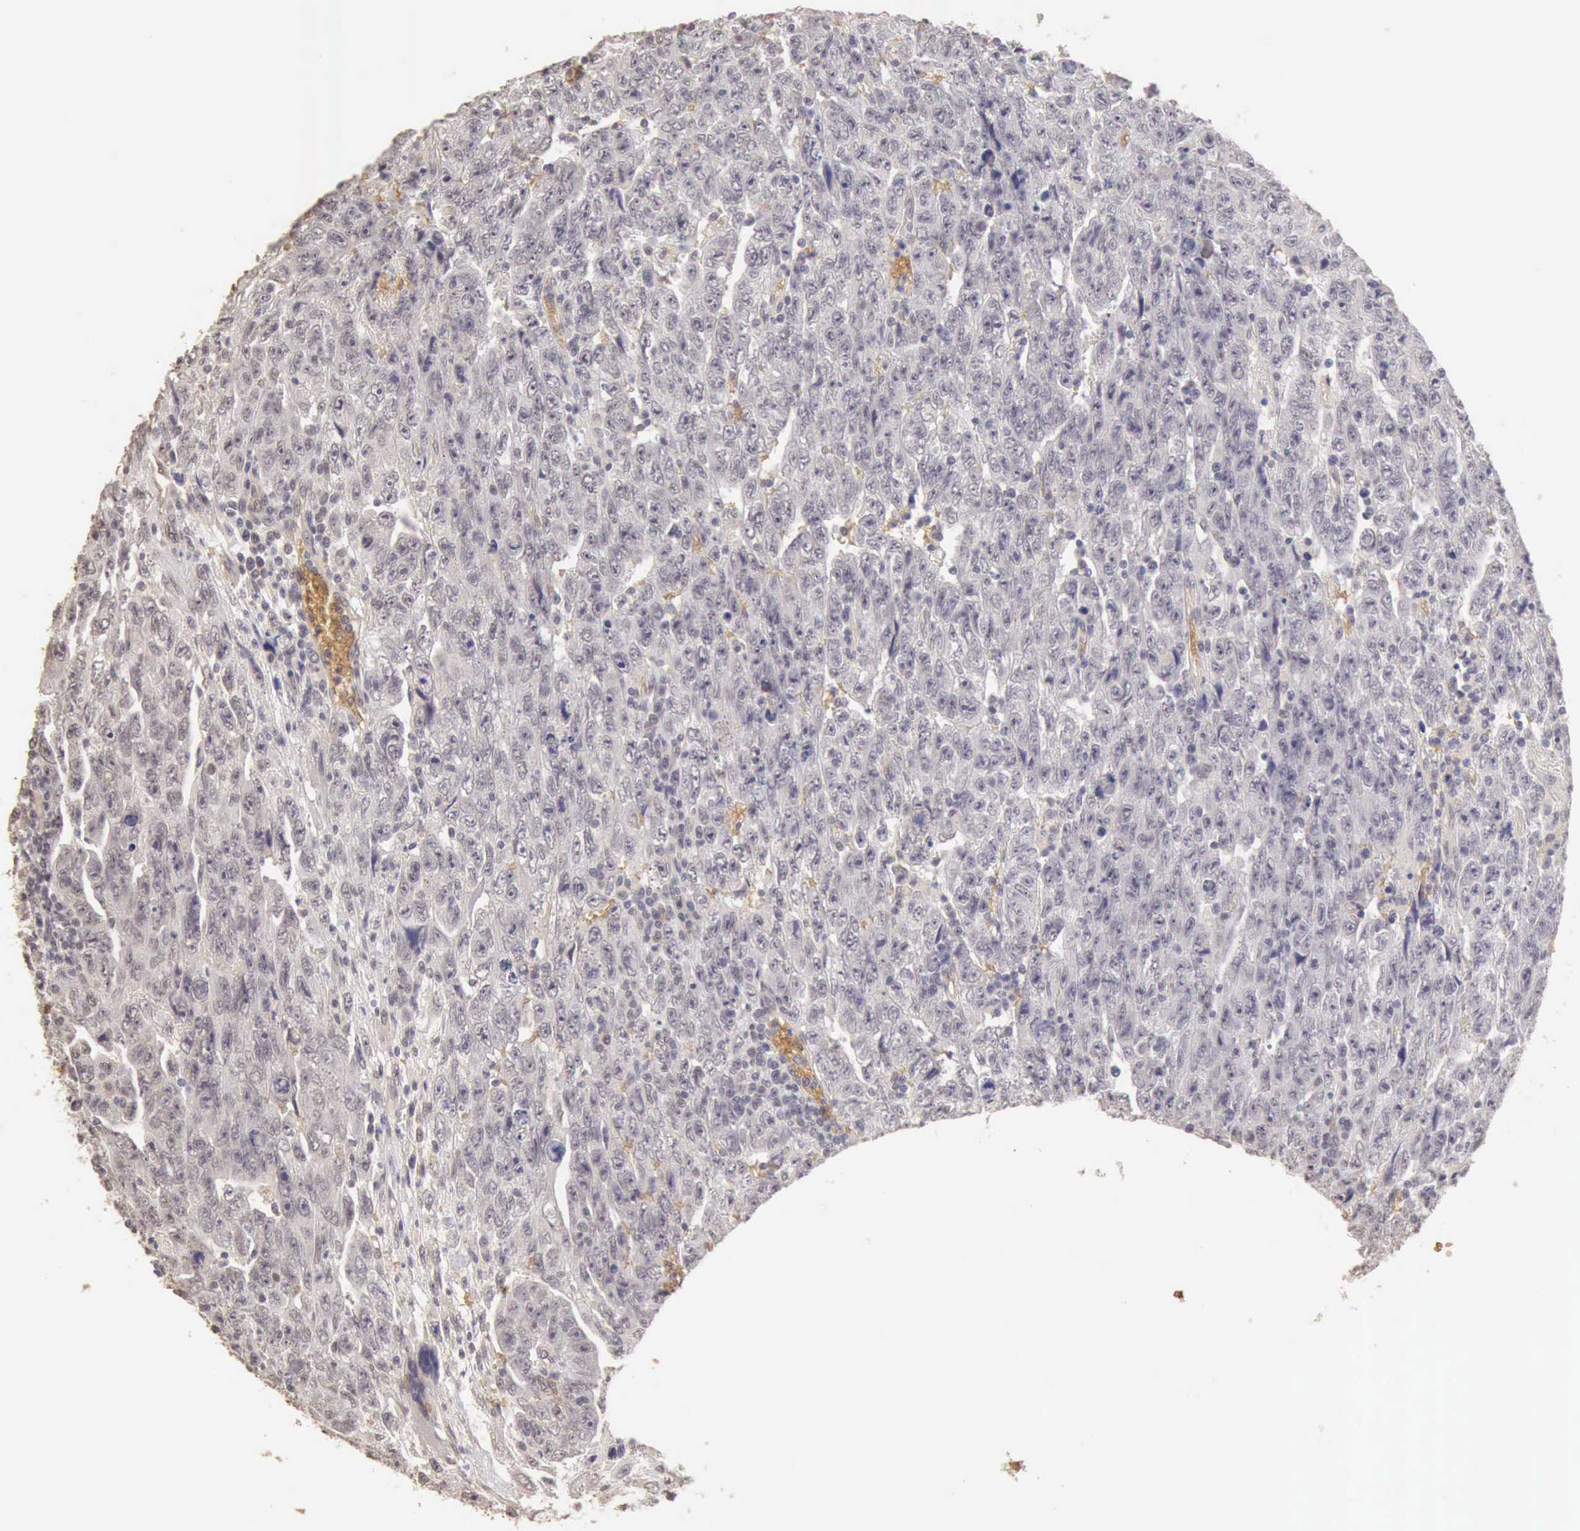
{"staining": {"intensity": "negative", "quantity": "none", "location": "none"}, "tissue": "testis cancer", "cell_type": "Tumor cells", "image_type": "cancer", "snomed": [{"axis": "morphology", "description": "Carcinoma, Embryonal, NOS"}, {"axis": "topography", "description": "Testis"}], "caption": "Tumor cells are negative for brown protein staining in testis cancer. (Stains: DAB immunohistochemistry (IHC) with hematoxylin counter stain, Microscopy: brightfield microscopy at high magnification).", "gene": "CFI", "patient": {"sex": "male", "age": 28}}